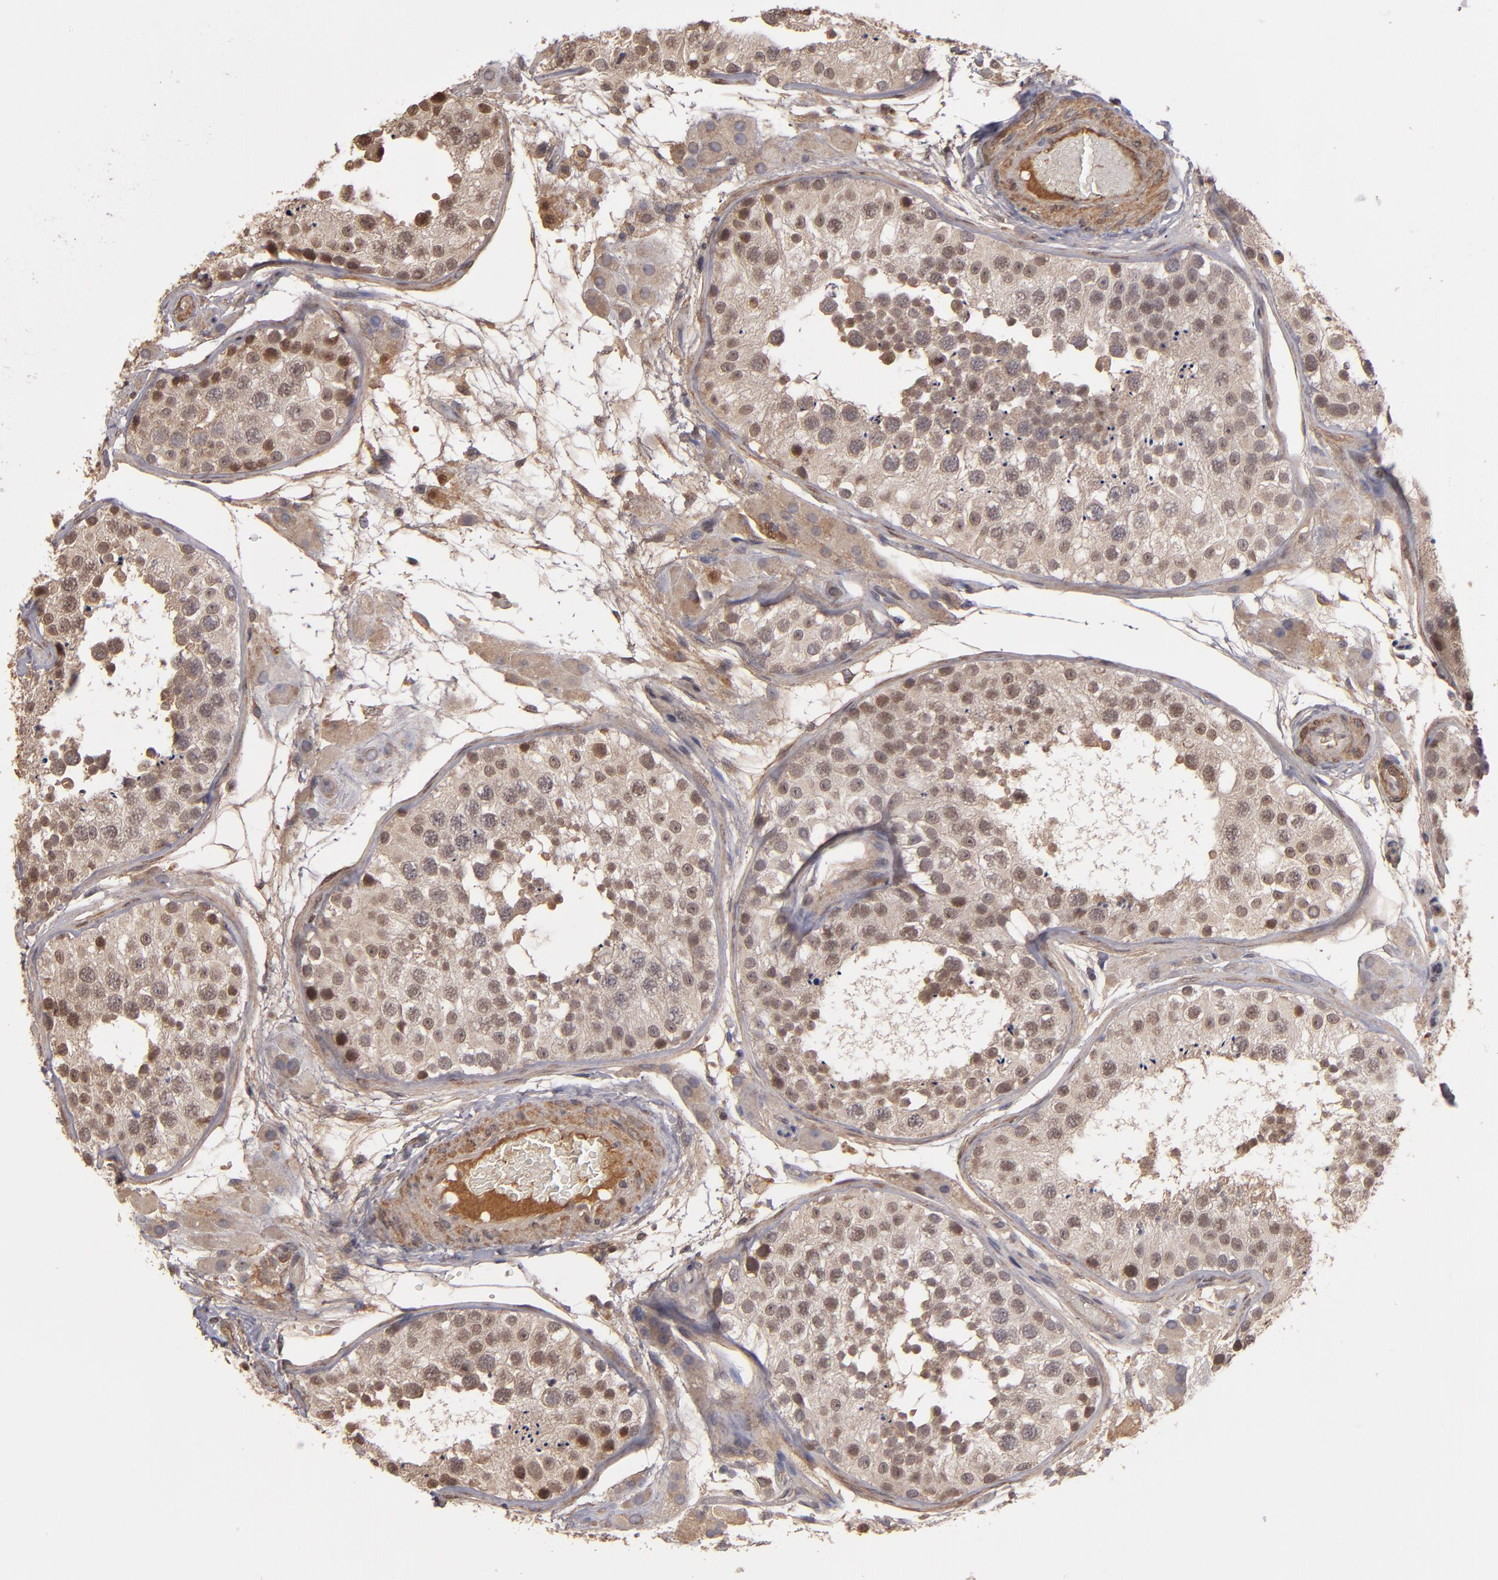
{"staining": {"intensity": "weak", "quantity": ">75%", "location": "cytoplasmic/membranous,nuclear"}, "tissue": "testis", "cell_type": "Cells in seminiferous ducts", "image_type": "normal", "snomed": [{"axis": "morphology", "description": "Normal tissue, NOS"}, {"axis": "topography", "description": "Testis"}], "caption": "A low amount of weak cytoplasmic/membranous,nuclear staining is identified in about >75% of cells in seminiferous ducts in benign testis. Nuclei are stained in blue.", "gene": "SERPINA7", "patient": {"sex": "male", "age": 26}}